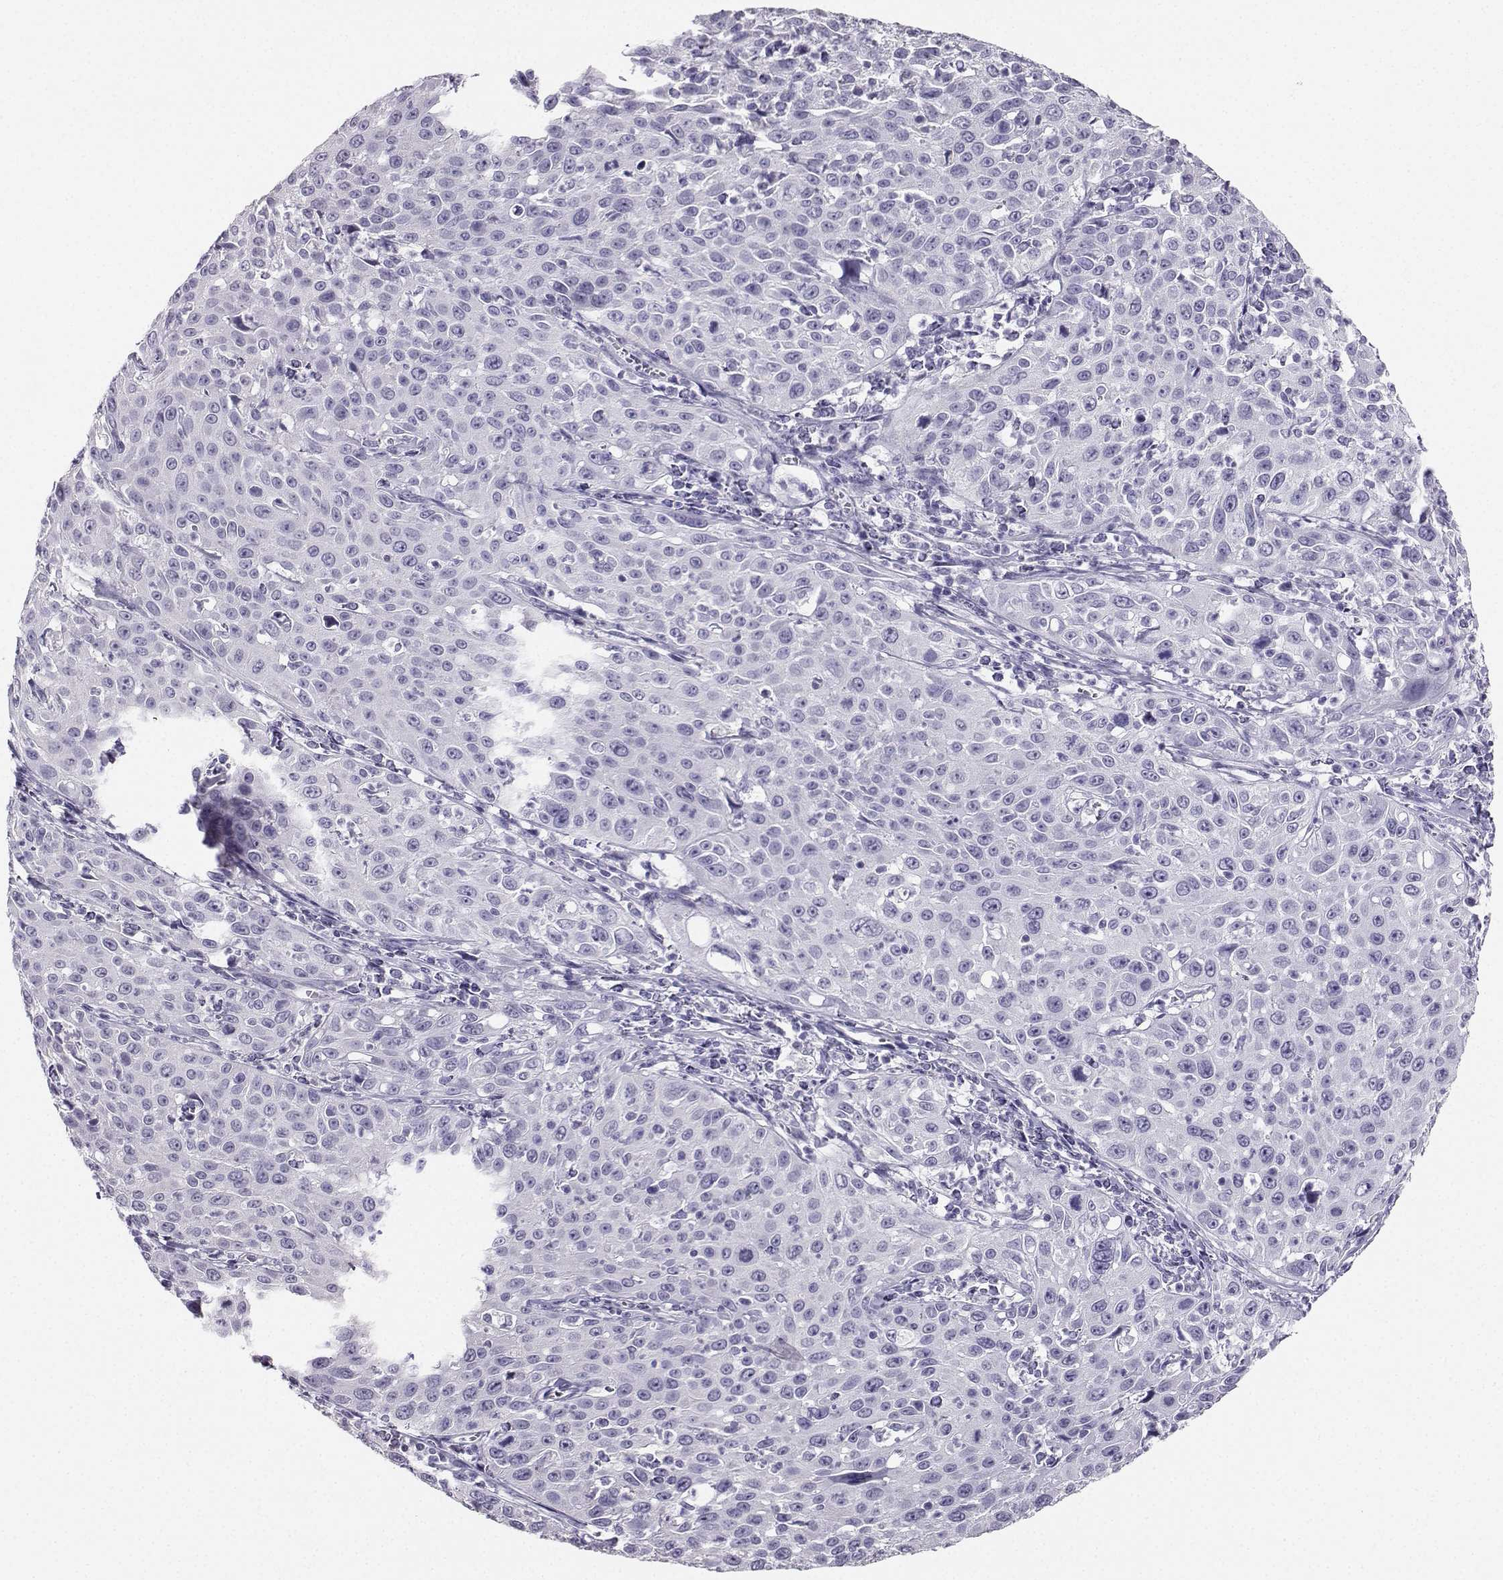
{"staining": {"intensity": "negative", "quantity": "none", "location": "none"}, "tissue": "cervical cancer", "cell_type": "Tumor cells", "image_type": "cancer", "snomed": [{"axis": "morphology", "description": "Squamous cell carcinoma, NOS"}, {"axis": "topography", "description": "Cervix"}], "caption": "Immunohistochemistry (IHC) micrograph of human cervical cancer stained for a protein (brown), which displays no positivity in tumor cells.", "gene": "AVP", "patient": {"sex": "female", "age": 26}}